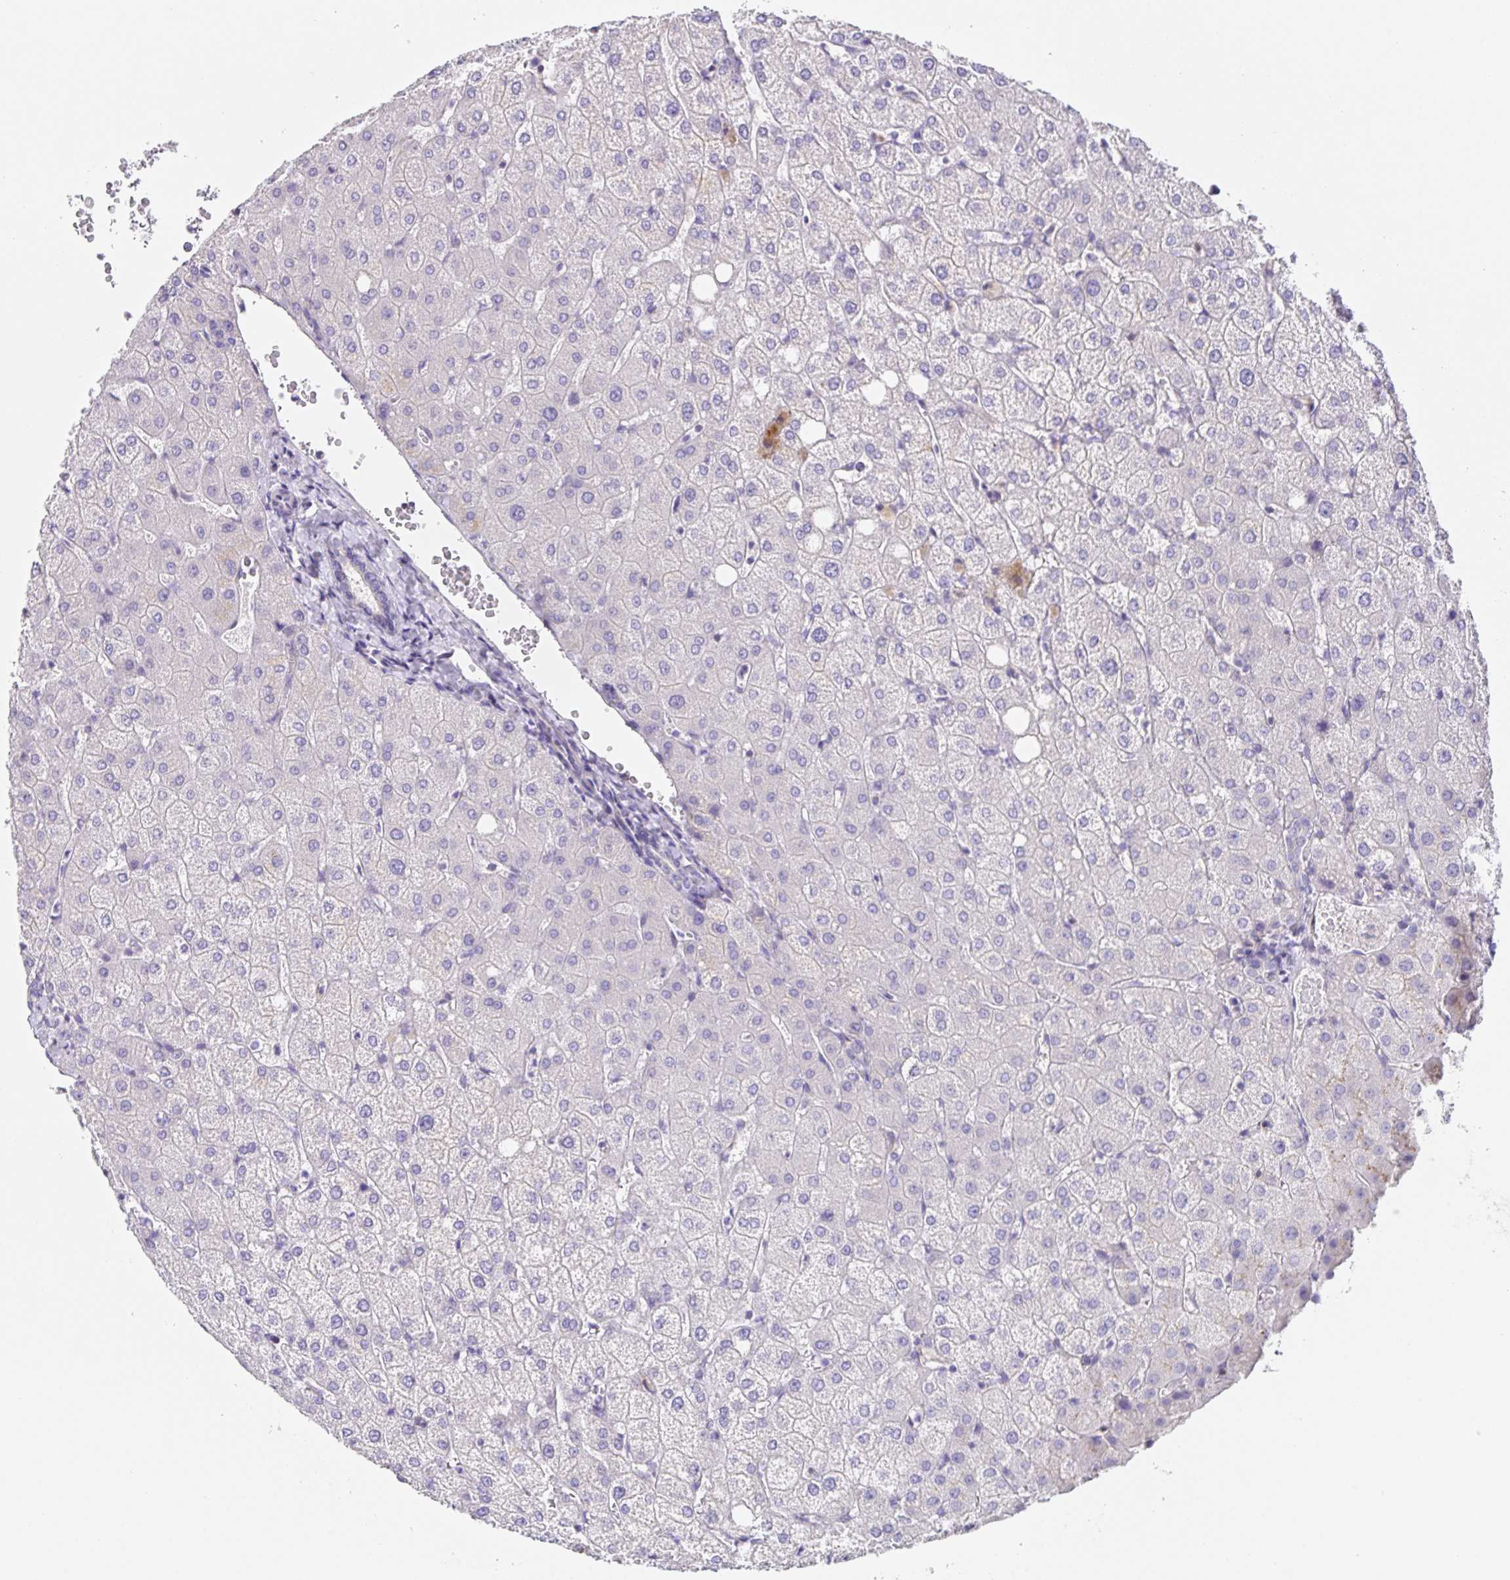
{"staining": {"intensity": "negative", "quantity": "none", "location": "none"}, "tissue": "liver", "cell_type": "Cholangiocytes", "image_type": "normal", "snomed": [{"axis": "morphology", "description": "Normal tissue, NOS"}, {"axis": "topography", "description": "Liver"}], "caption": "This is a micrograph of immunohistochemistry staining of benign liver, which shows no expression in cholangiocytes.", "gene": "PRR36", "patient": {"sex": "female", "age": 54}}